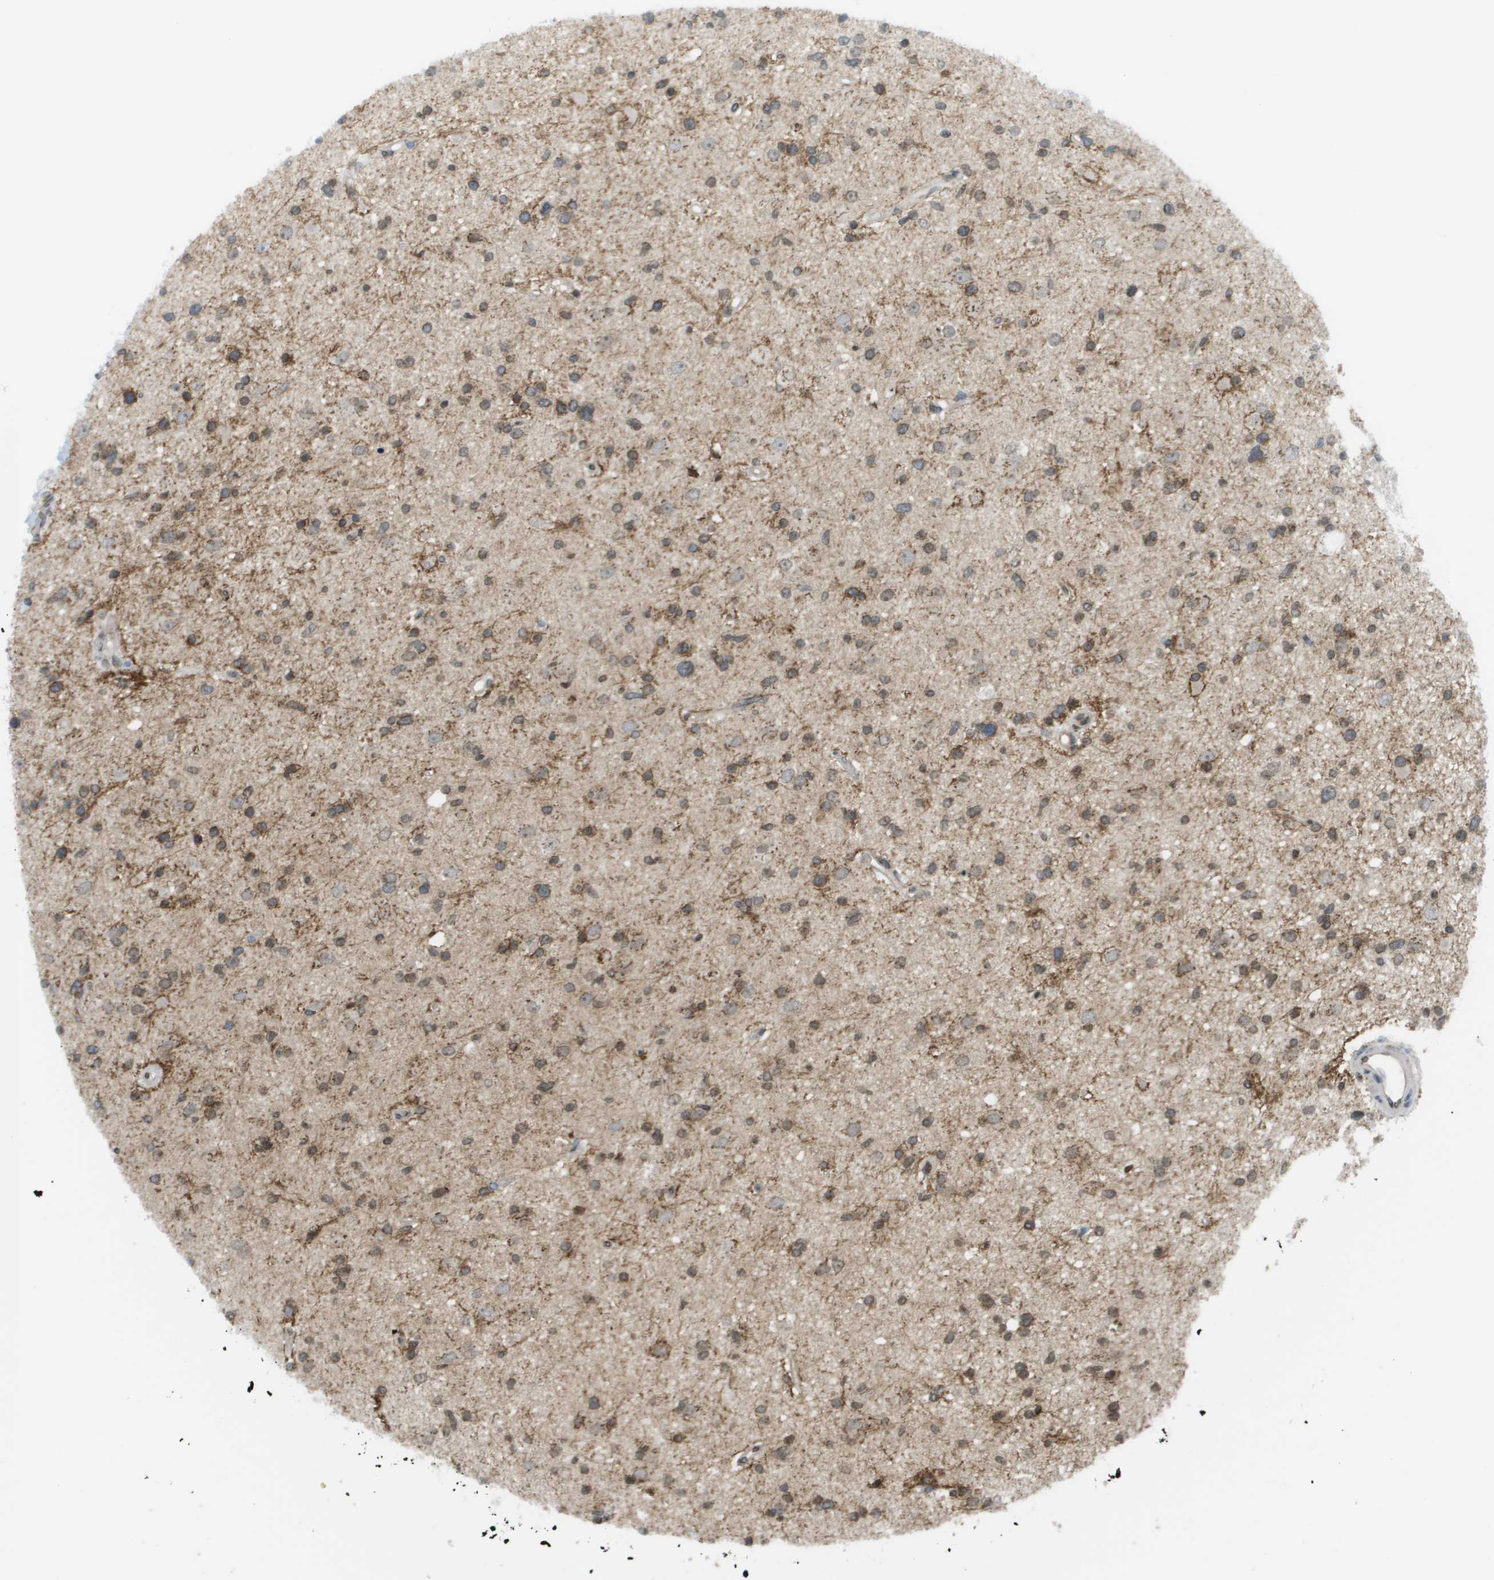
{"staining": {"intensity": "moderate", "quantity": ">75%", "location": "cytoplasmic/membranous"}, "tissue": "glioma", "cell_type": "Tumor cells", "image_type": "cancer", "snomed": [{"axis": "morphology", "description": "Glioma, malignant, High grade"}, {"axis": "topography", "description": "Brain"}], "caption": "Human glioma stained with a brown dye exhibits moderate cytoplasmic/membranous positive positivity in approximately >75% of tumor cells.", "gene": "EVC", "patient": {"sex": "male", "age": 33}}